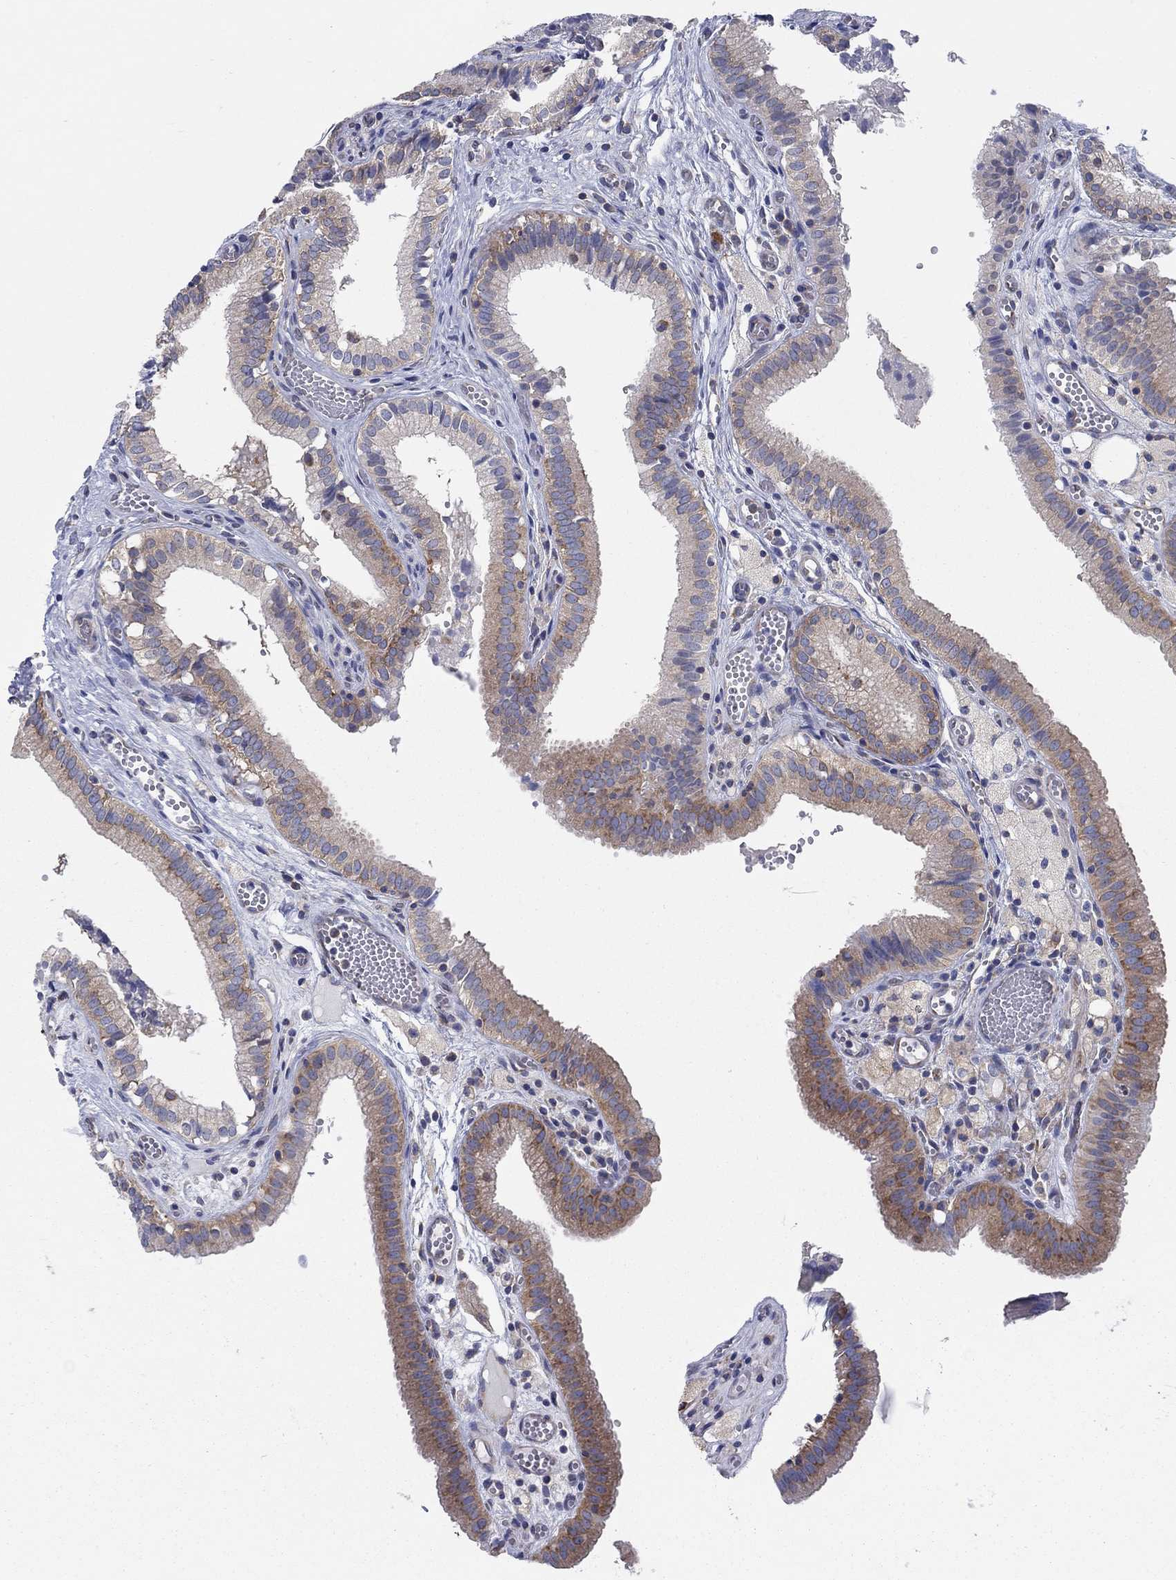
{"staining": {"intensity": "moderate", "quantity": "<25%", "location": "cytoplasmic/membranous"}, "tissue": "gallbladder", "cell_type": "Glandular cells", "image_type": "normal", "snomed": [{"axis": "morphology", "description": "Normal tissue, NOS"}, {"axis": "topography", "description": "Gallbladder"}], "caption": "DAB immunohistochemical staining of benign human gallbladder displays moderate cytoplasmic/membranous protein expression in about <25% of glandular cells. (Stains: DAB in brown, nuclei in blue, Microscopy: brightfield microscopy at high magnification).", "gene": "TMEM59", "patient": {"sex": "female", "age": 24}}